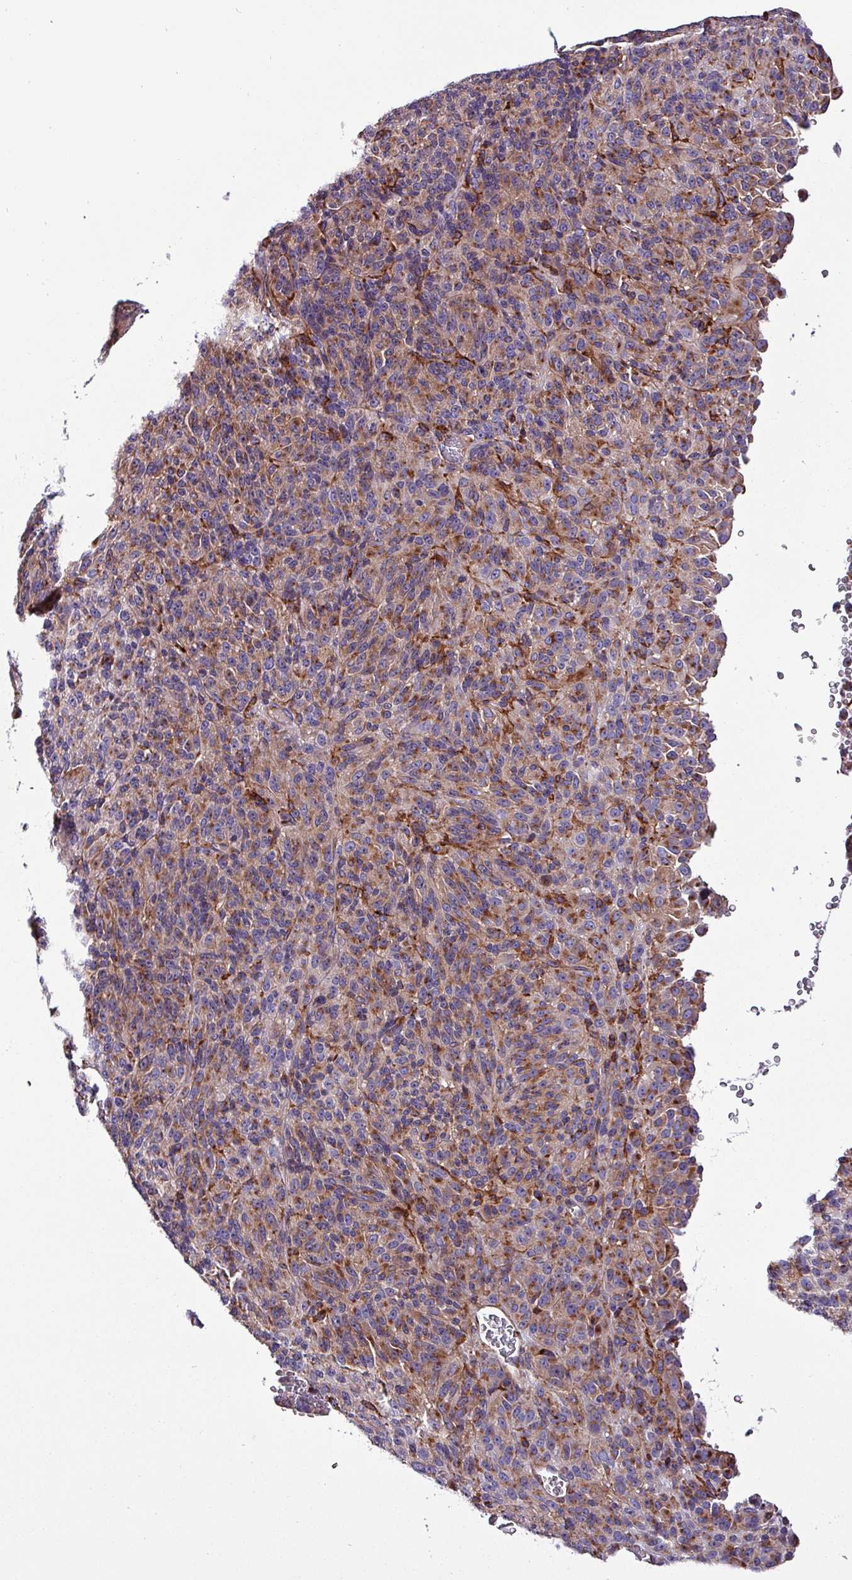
{"staining": {"intensity": "moderate", "quantity": ">75%", "location": "cytoplasmic/membranous"}, "tissue": "melanoma", "cell_type": "Tumor cells", "image_type": "cancer", "snomed": [{"axis": "morphology", "description": "Malignant melanoma, Metastatic site"}, {"axis": "topography", "description": "Brain"}], "caption": "Malignant melanoma (metastatic site) stained with IHC exhibits moderate cytoplasmic/membranous staining in approximately >75% of tumor cells.", "gene": "VAMP4", "patient": {"sex": "female", "age": 56}}